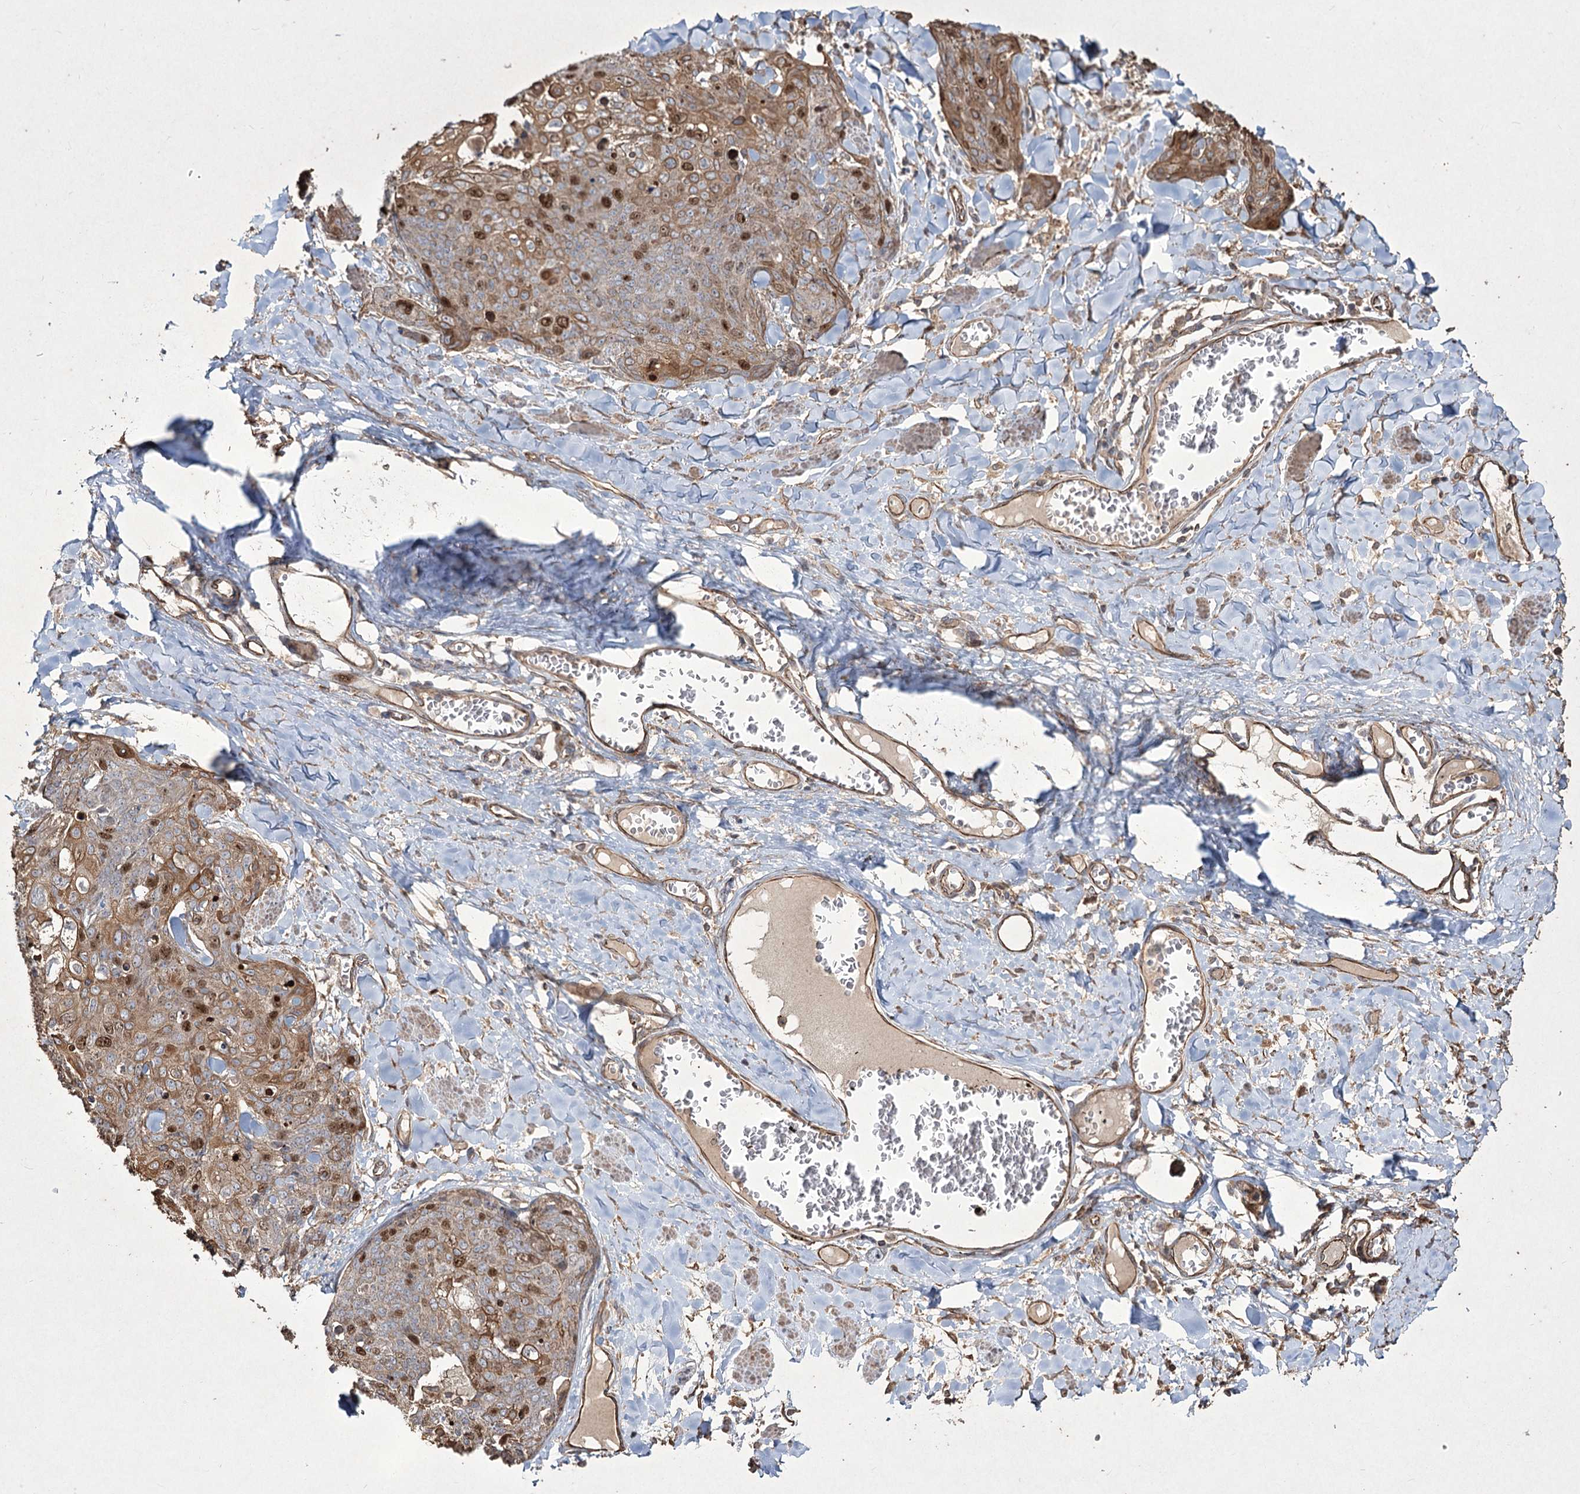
{"staining": {"intensity": "moderate", "quantity": ">75%", "location": "cytoplasmic/membranous,nuclear"}, "tissue": "skin cancer", "cell_type": "Tumor cells", "image_type": "cancer", "snomed": [{"axis": "morphology", "description": "Squamous cell carcinoma, NOS"}, {"axis": "topography", "description": "Skin"}, {"axis": "topography", "description": "Vulva"}], "caption": "A photomicrograph of human skin squamous cell carcinoma stained for a protein displays moderate cytoplasmic/membranous and nuclear brown staining in tumor cells. Using DAB (3,3'-diaminobenzidine) (brown) and hematoxylin (blue) stains, captured at high magnification using brightfield microscopy.", "gene": "PRC1", "patient": {"sex": "female", "age": 85}}